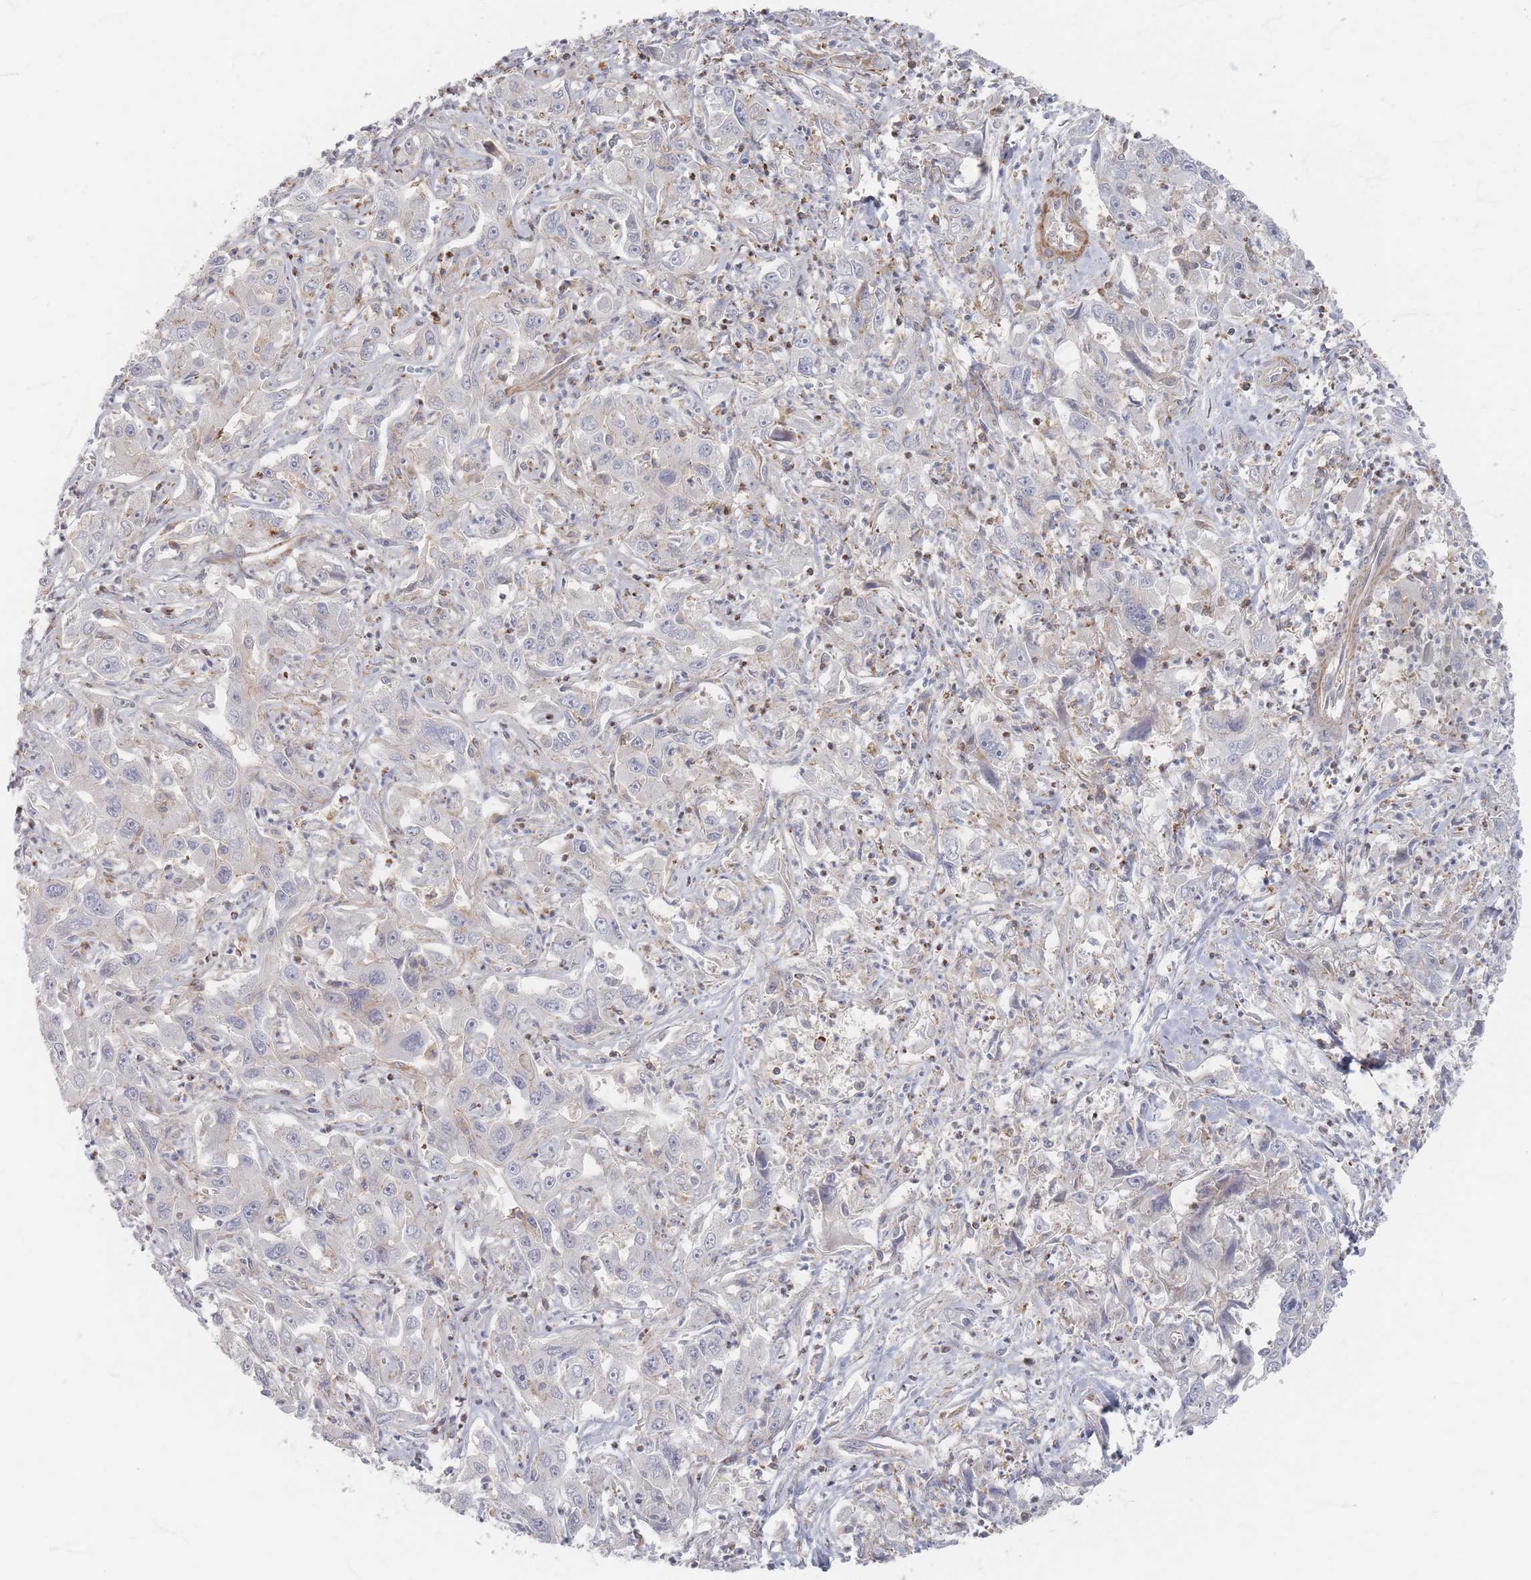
{"staining": {"intensity": "negative", "quantity": "none", "location": "none"}, "tissue": "liver cancer", "cell_type": "Tumor cells", "image_type": "cancer", "snomed": [{"axis": "morphology", "description": "Carcinoma, Hepatocellular, NOS"}, {"axis": "topography", "description": "Liver"}], "caption": "Immunohistochemistry of liver cancer (hepatocellular carcinoma) shows no expression in tumor cells.", "gene": "ZNF852", "patient": {"sex": "male", "age": 63}}